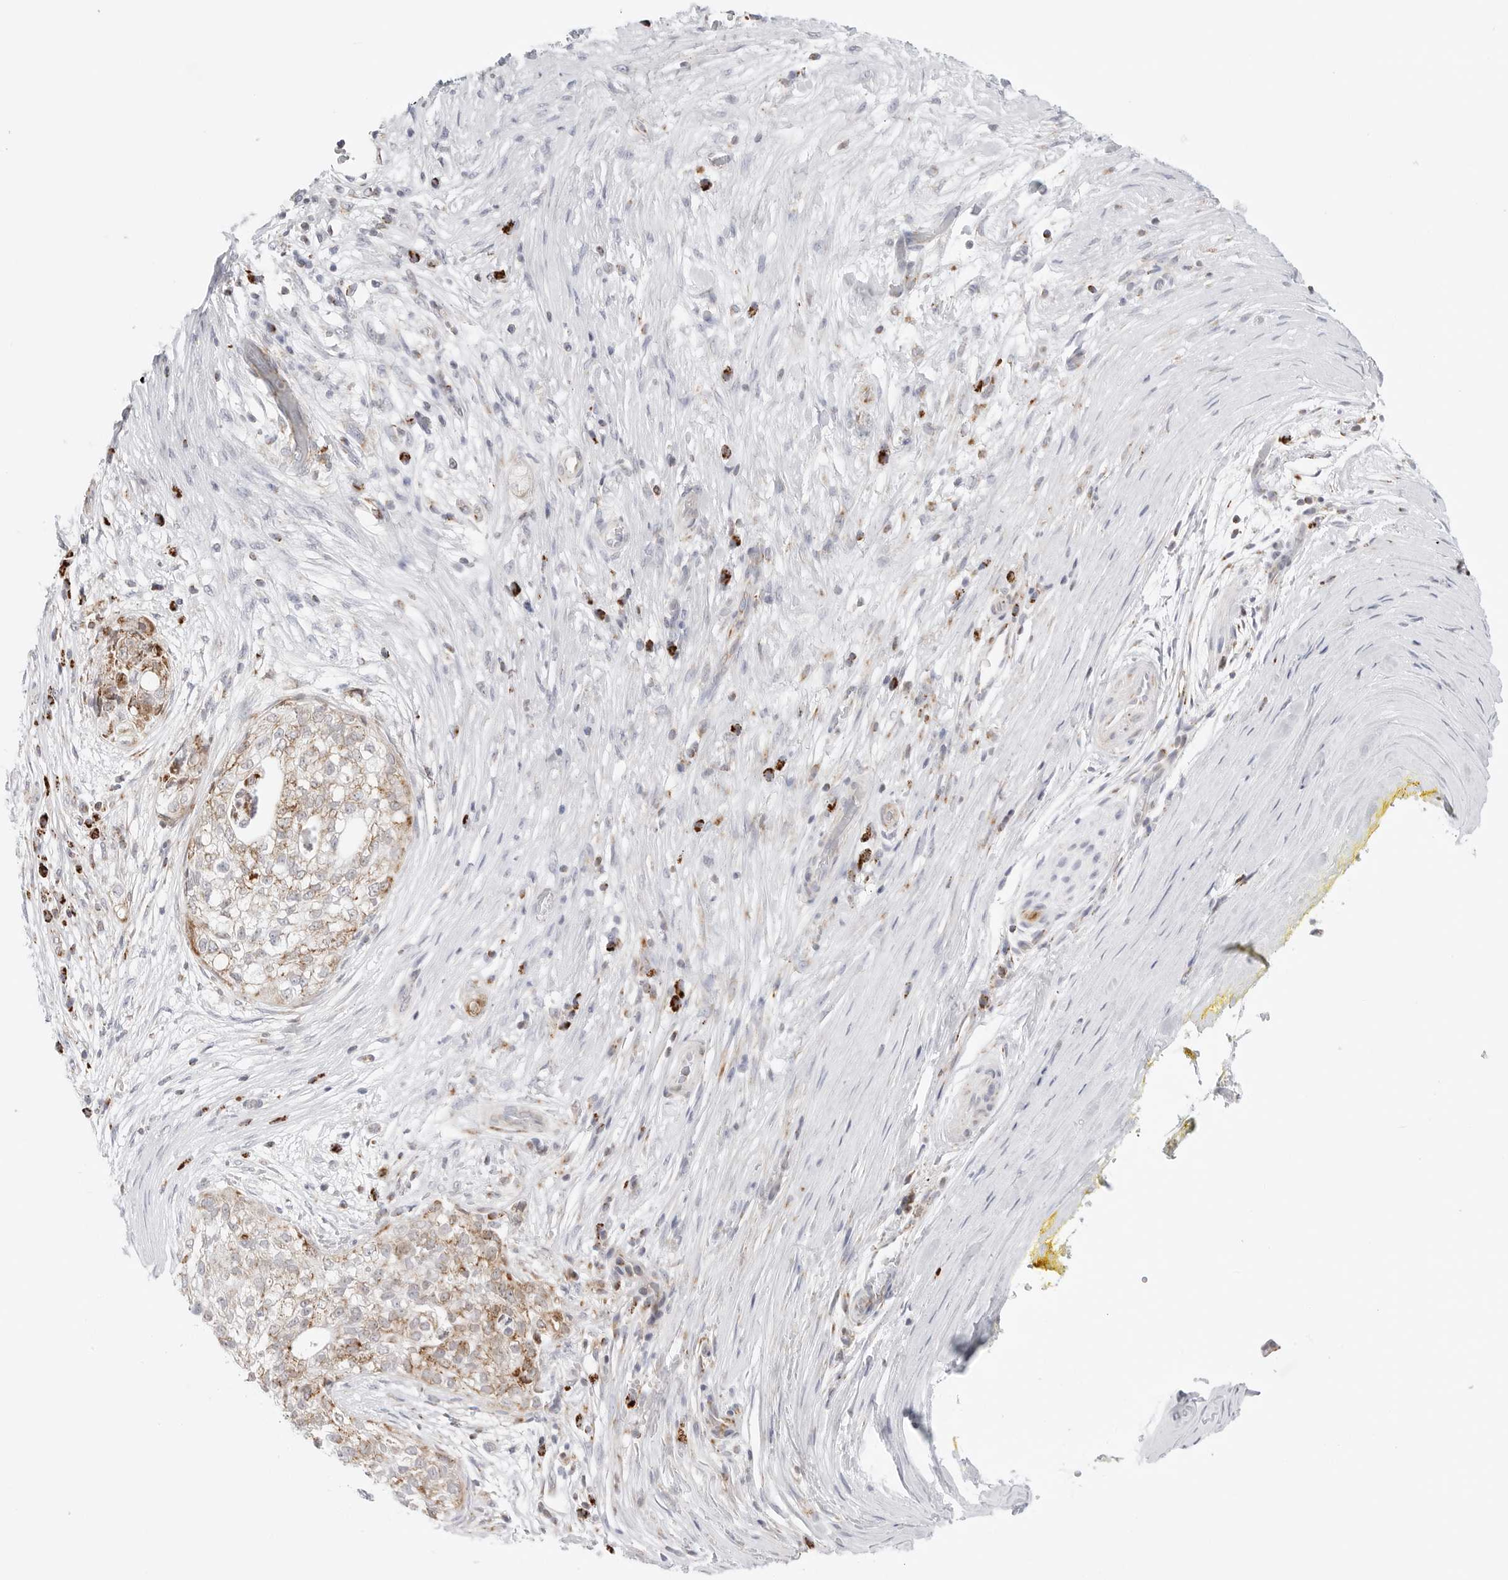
{"staining": {"intensity": "weak", "quantity": "25%-75%", "location": "cytoplasmic/membranous"}, "tissue": "pancreatic cancer", "cell_type": "Tumor cells", "image_type": "cancer", "snomed": [{"axis": "morphology", "description": "Adenocarcinoma, NOS"}, {"axis": "topography", "description": "Pancreas"}], "caption": "Immunohistochemical staining of adenocarcinoma (pancreatic) demonstrates low levels of weak cytoplasmic/membranous protein positivity in about 25%-75% of tumor cells. Using DAB (3,3'-diaminobenzidine) (brown) and hematoxylin (blue) stains, captured at high magnification using brightfield microscopy.", "gene": "ATP5IF1", "patient": {"sex": "male", "age": 72}}